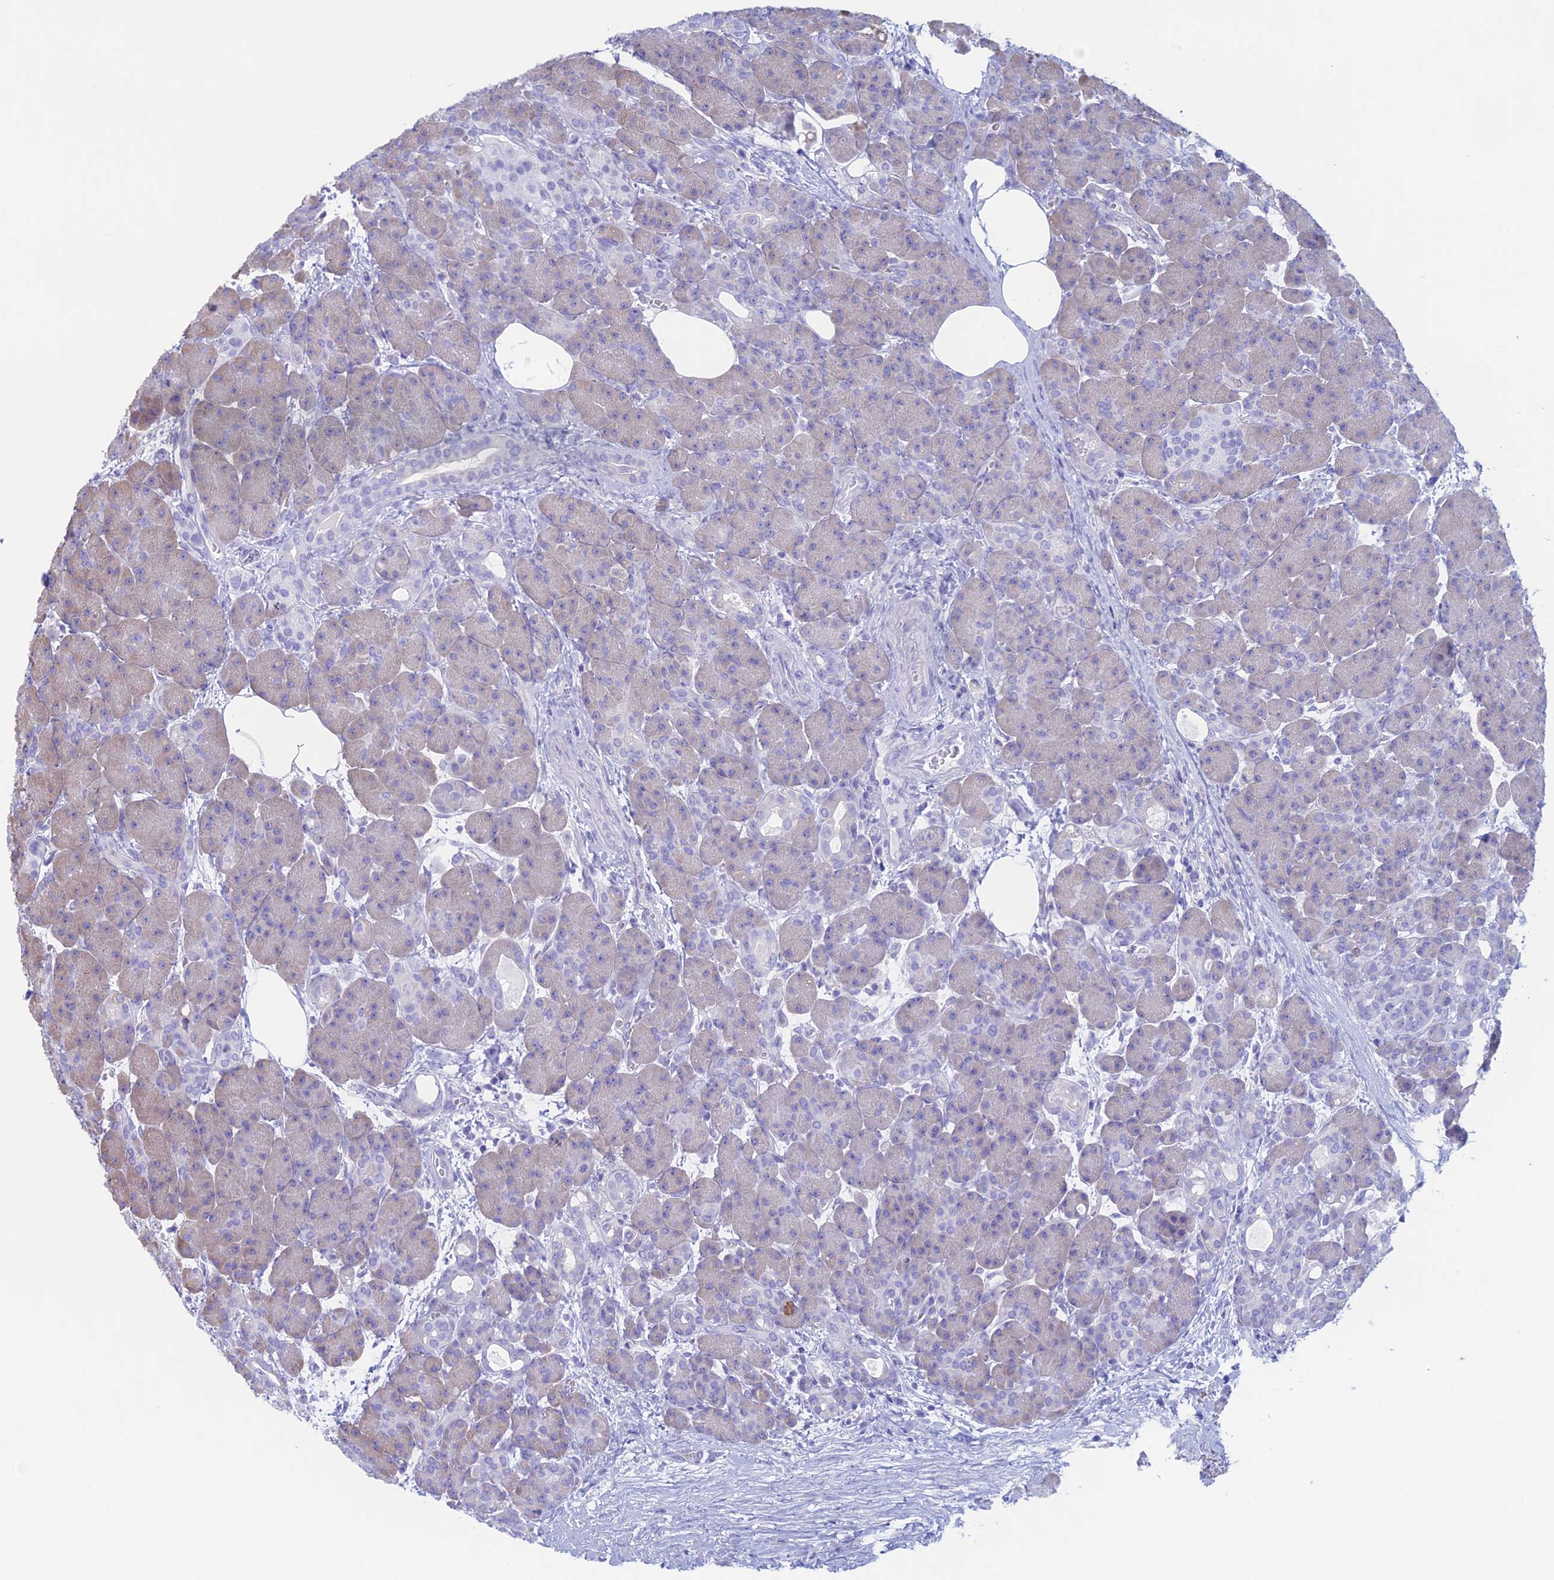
{"staining": {"intensity": "weak", "quantity": "<25%", "location": "cytoplasmic/membranous"}, "tissue": "pancreas", "cell_type": "Exocrine glandular cells", "image_type": "normal", "snomed": [{"axis": "morphology", "description": "Normal tissue, NOS"}, {"axis": "topography", "description": "Pancreas"}], "caption": "Histopathology image shows no significant protein staining in exocrine glandular cells of benign pancreas. Brightfield microscopy of IHC stained with DAB (3,3'-diaminobenzidine) (brown) and hematoxylin (blue), captured at high magnification.", "gene": "RP1", "patient": {"sex": "male", "age": 63}}